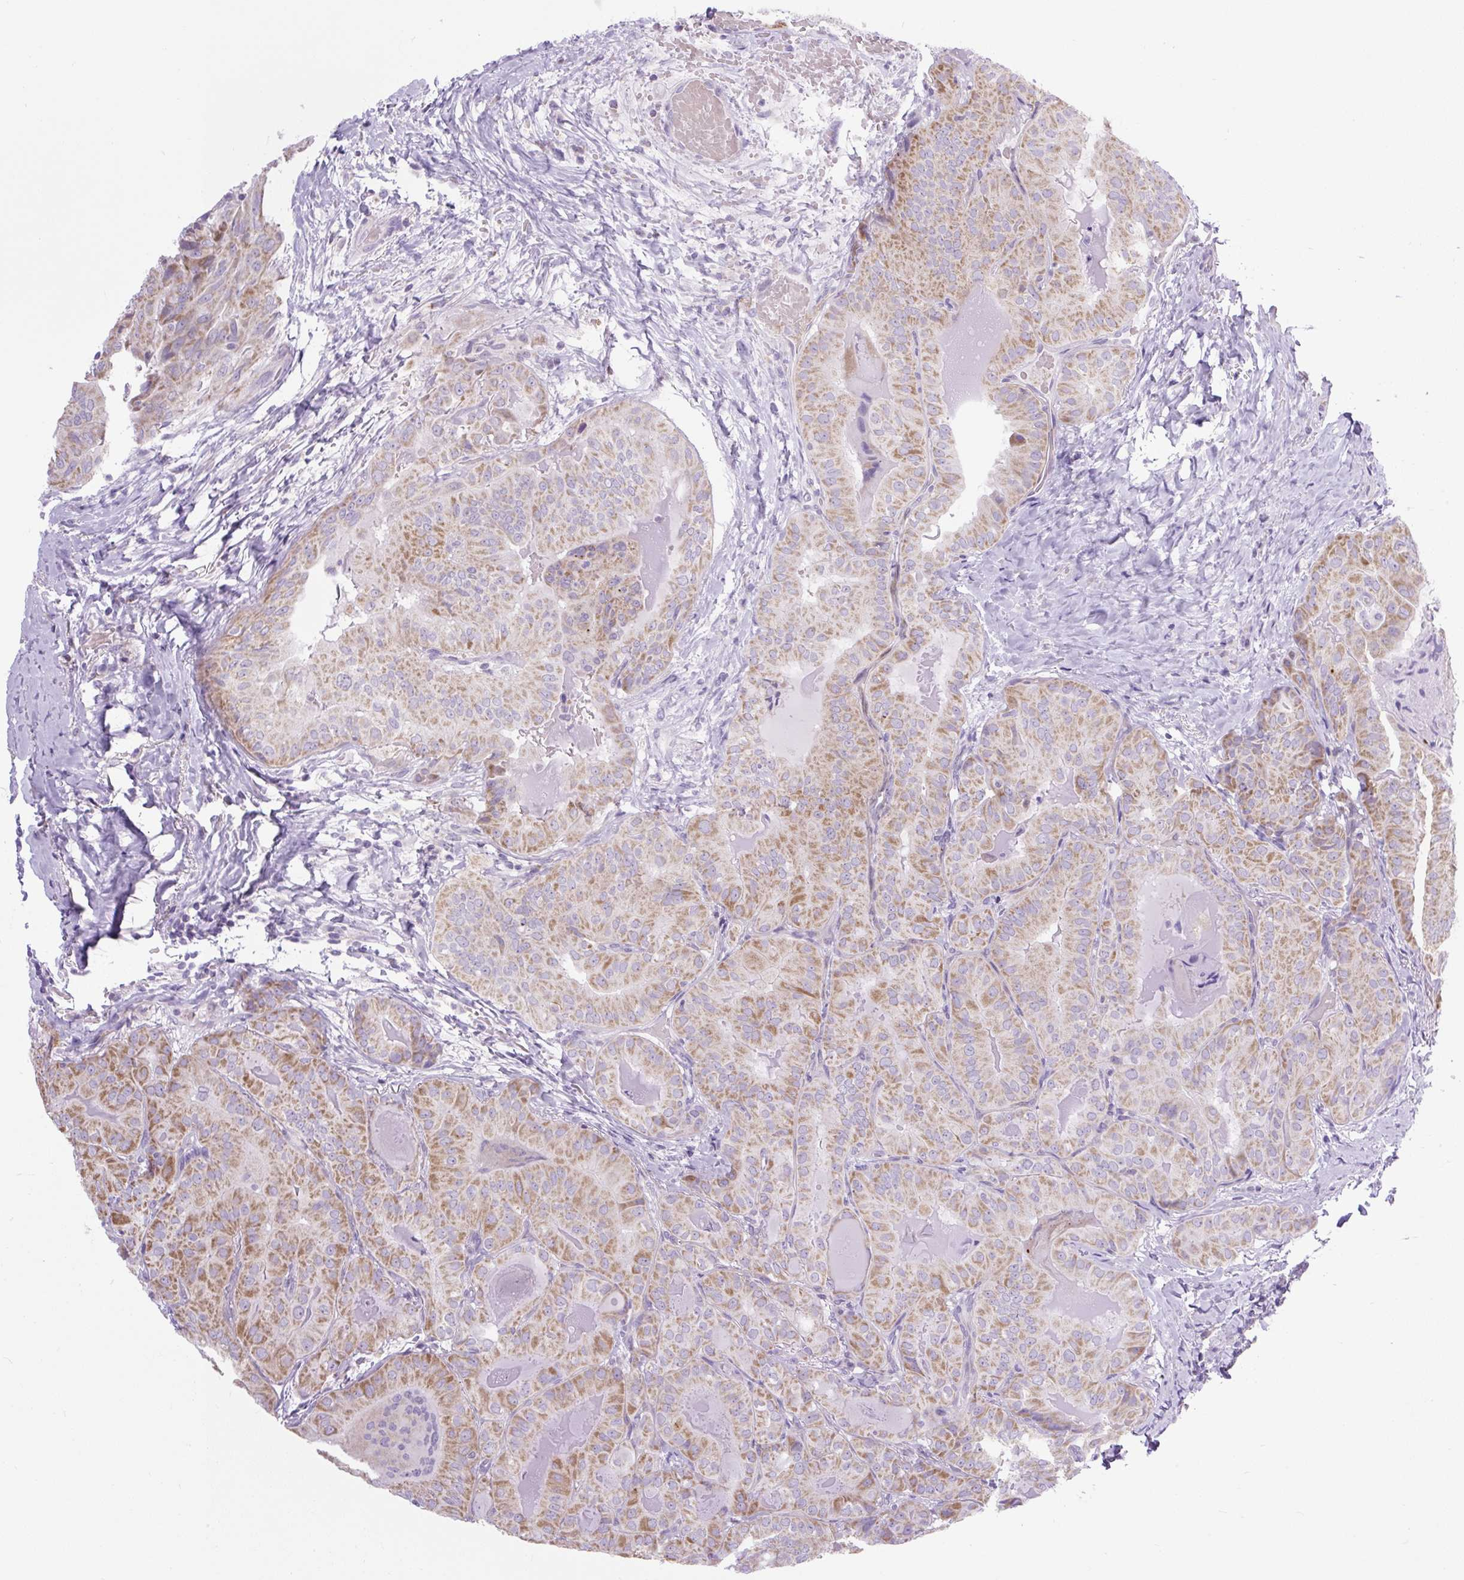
{"staining": {"intensity": "moderate", "quantity": ">75%", "location": "cytoplasmic/membranous"}, "tissue": "thyroid cancer", "cell_type": "Tumor cells", "image_type": "cancer", "snomed": [{"axis": "morphology", "description": "Papillary adenocarcinoma, NOS"}, {"axis": "topography", "description": "Thyroid gland"}], "caption": "Thyroid cancer (papillary adenocarcinoma) stained for a protein shows moderate cytoplasmic/membranous positivity in tumor cells.", "gene": "RNASE10", "patient": {"sex": "female", "age": 68}}